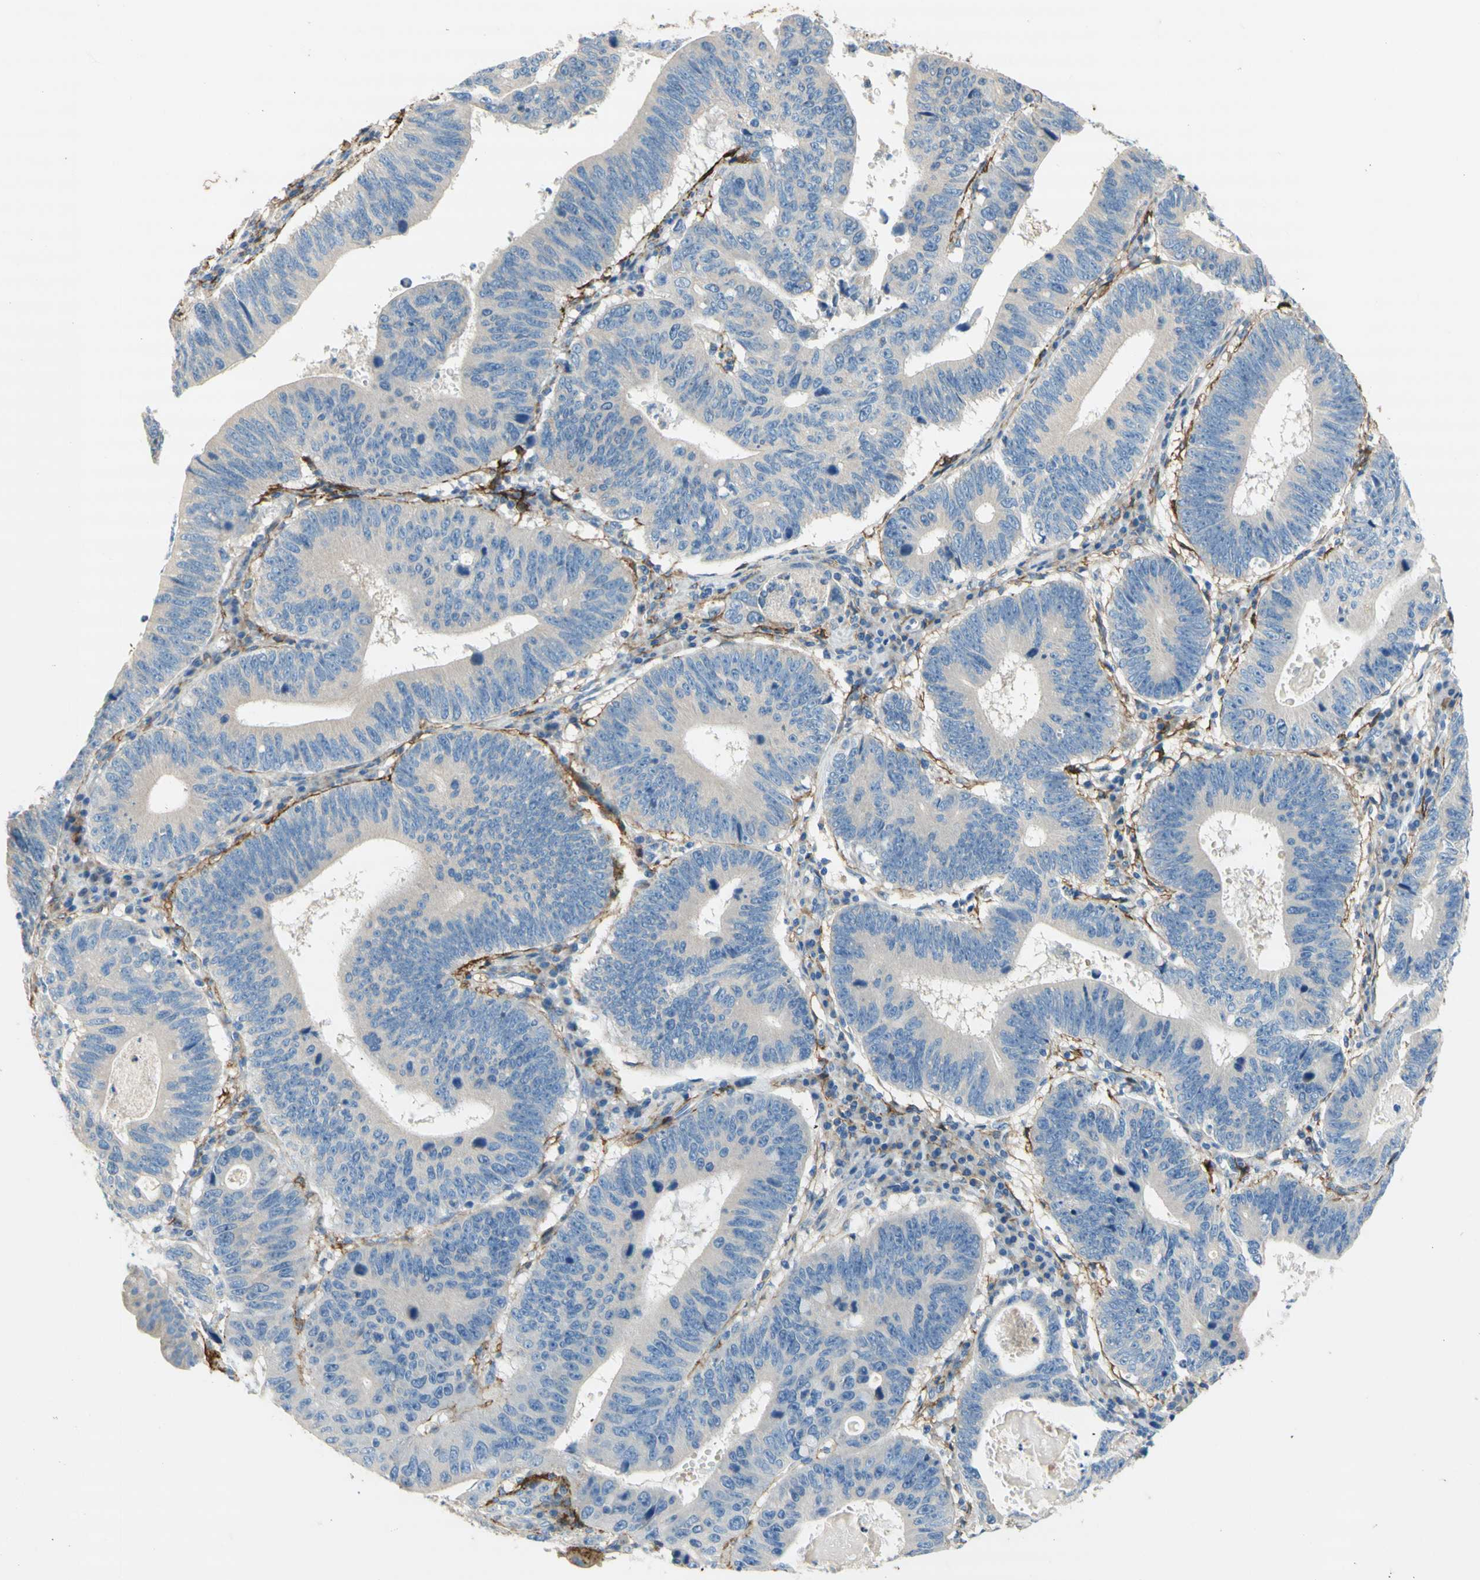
{"staining": {"intensity": "weak", "quantity": ">75%", "location": "cytoplasmic/membranous"}, "tissue": "stomach cancer", "cell_type": "Tumor cells", "image_type": "cancer", "snomed": [{"axis": "morphology", "description": "Adenocarcinoma, NOS"}, {"axis": "topography", "description": "Stomach"}], "caption": "Human stomach adenocarcinoma stained with a brown dye displays weak cytoplasmic/membranous positive staining in approximately >75% of tumor cells.", "gene": "F3", "patient": {"sex": "male", "age": 59}}